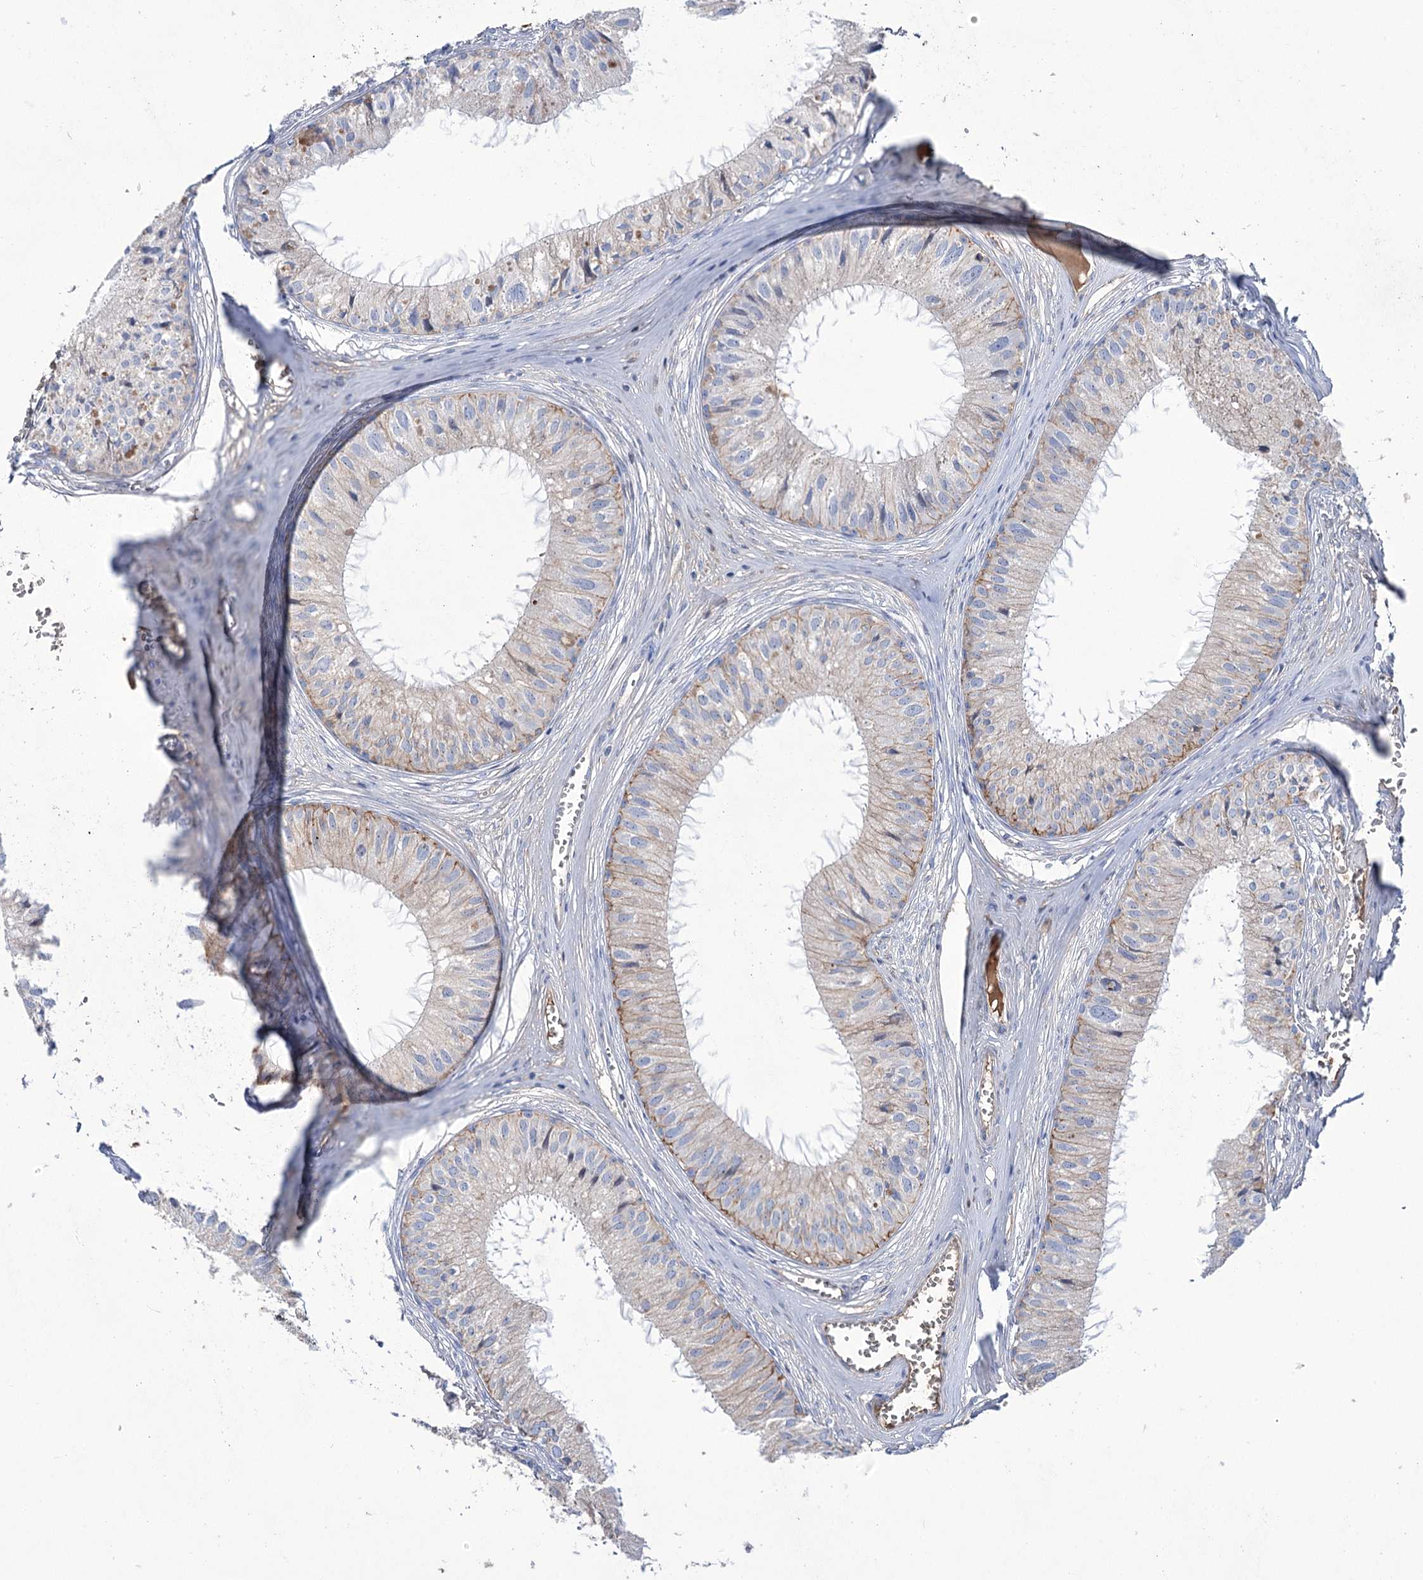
{"staining": {"intensity": "weak", "quantity": "<25%", "location": "cytoplasmic/membranous"}, "tissue": "epididymis", "cell_type": "Glandular cells", "image_type": "normal", "snomed": [{"axis": "morphology", "description": "Normal tissue, NOS"}, {"axis": "topography", "description": "Epididymis"}], "caption": "IHC of normal human epididymis demonstrates no expression in glandular cells.", "gene": "CEP164", "patient": {"sex": "male", "age": 36}}